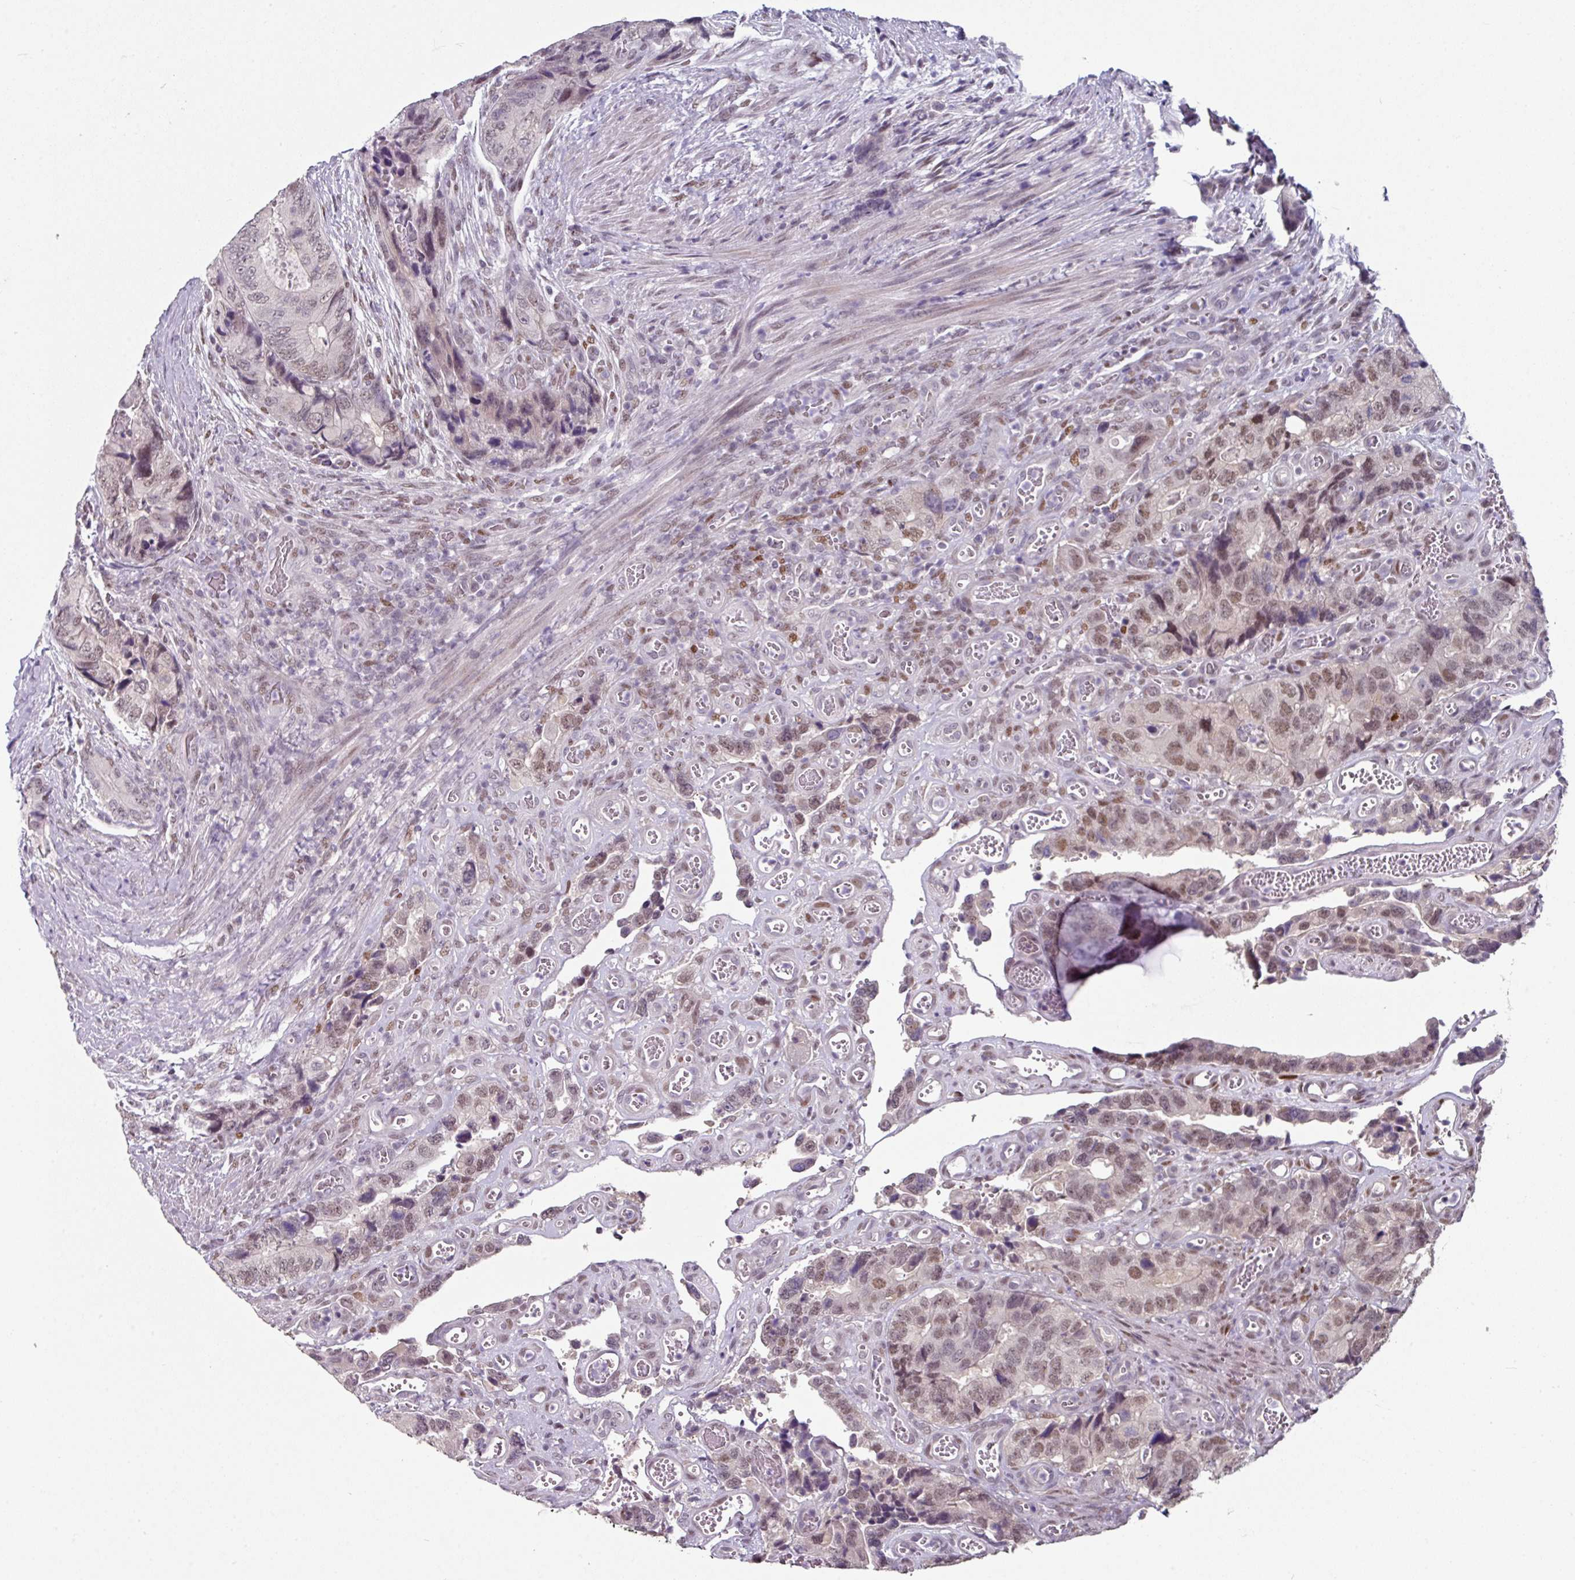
{"staining": {"intensity": "moderate", "quantity": "25%-75%", "location": "nuclear"}, "tissue": "colorectal cancer", "cell_type": "Tumor cells", "image_type": "cancer", "snomed": [{"axis": "morphology", "description": "Adenocarcinoma, NOS"}, {"axis": "topography", "description": "Colon"}], "caption": "DAB (3,3'-diaminobenzidine) immunohistochemical staining of human colorectal adenocarcinoma demonstrates moderate nuclear protein expression in about 25%-75% of tumor cells.", "gene": "ELK1", "patient": {"sex": "male", "age": 84}}